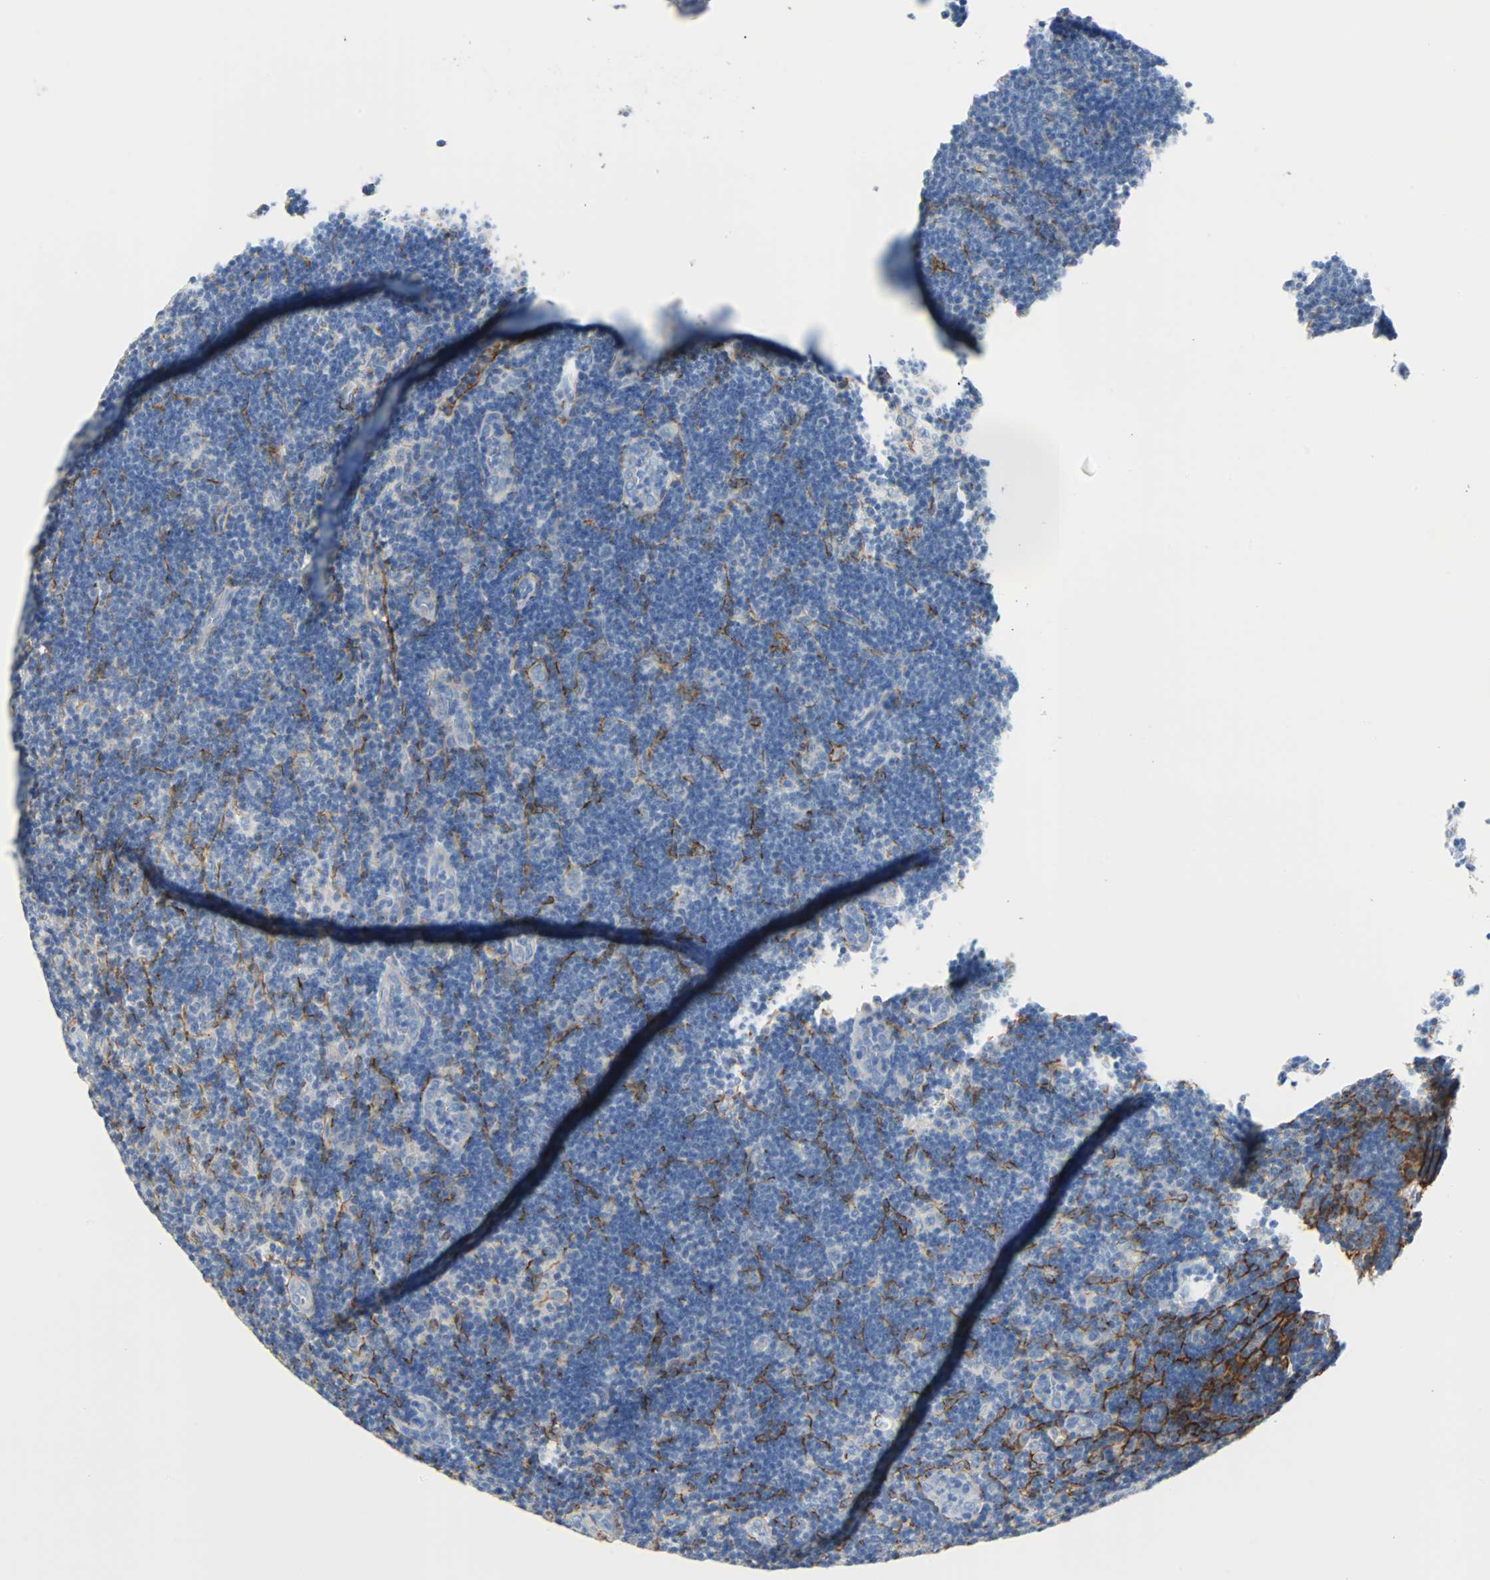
{"staining": {"intensity": "negative", "quantity": "none", "location": "none"}, "tissue": "lymph node", "cell_type": "Germinal center cells", "image_type": "normal", "snomed": [{"axis": "morphology", "description": "Normal tissue, NOS"}, {"axis": "morphology", "description": "Inflammation, NOS"}, {"axis": "topography", "description": "Lymph node"}, {"axis": "topography", "description": "Salivary gland"}], "caption": "Immunohistochemistry histopathology image of unremarkable lymph node stained for a protein (brown), which displays no expression in germinal center cells.", "gene": "PDPN", "patient": {"sex": "male", "age": 3}}